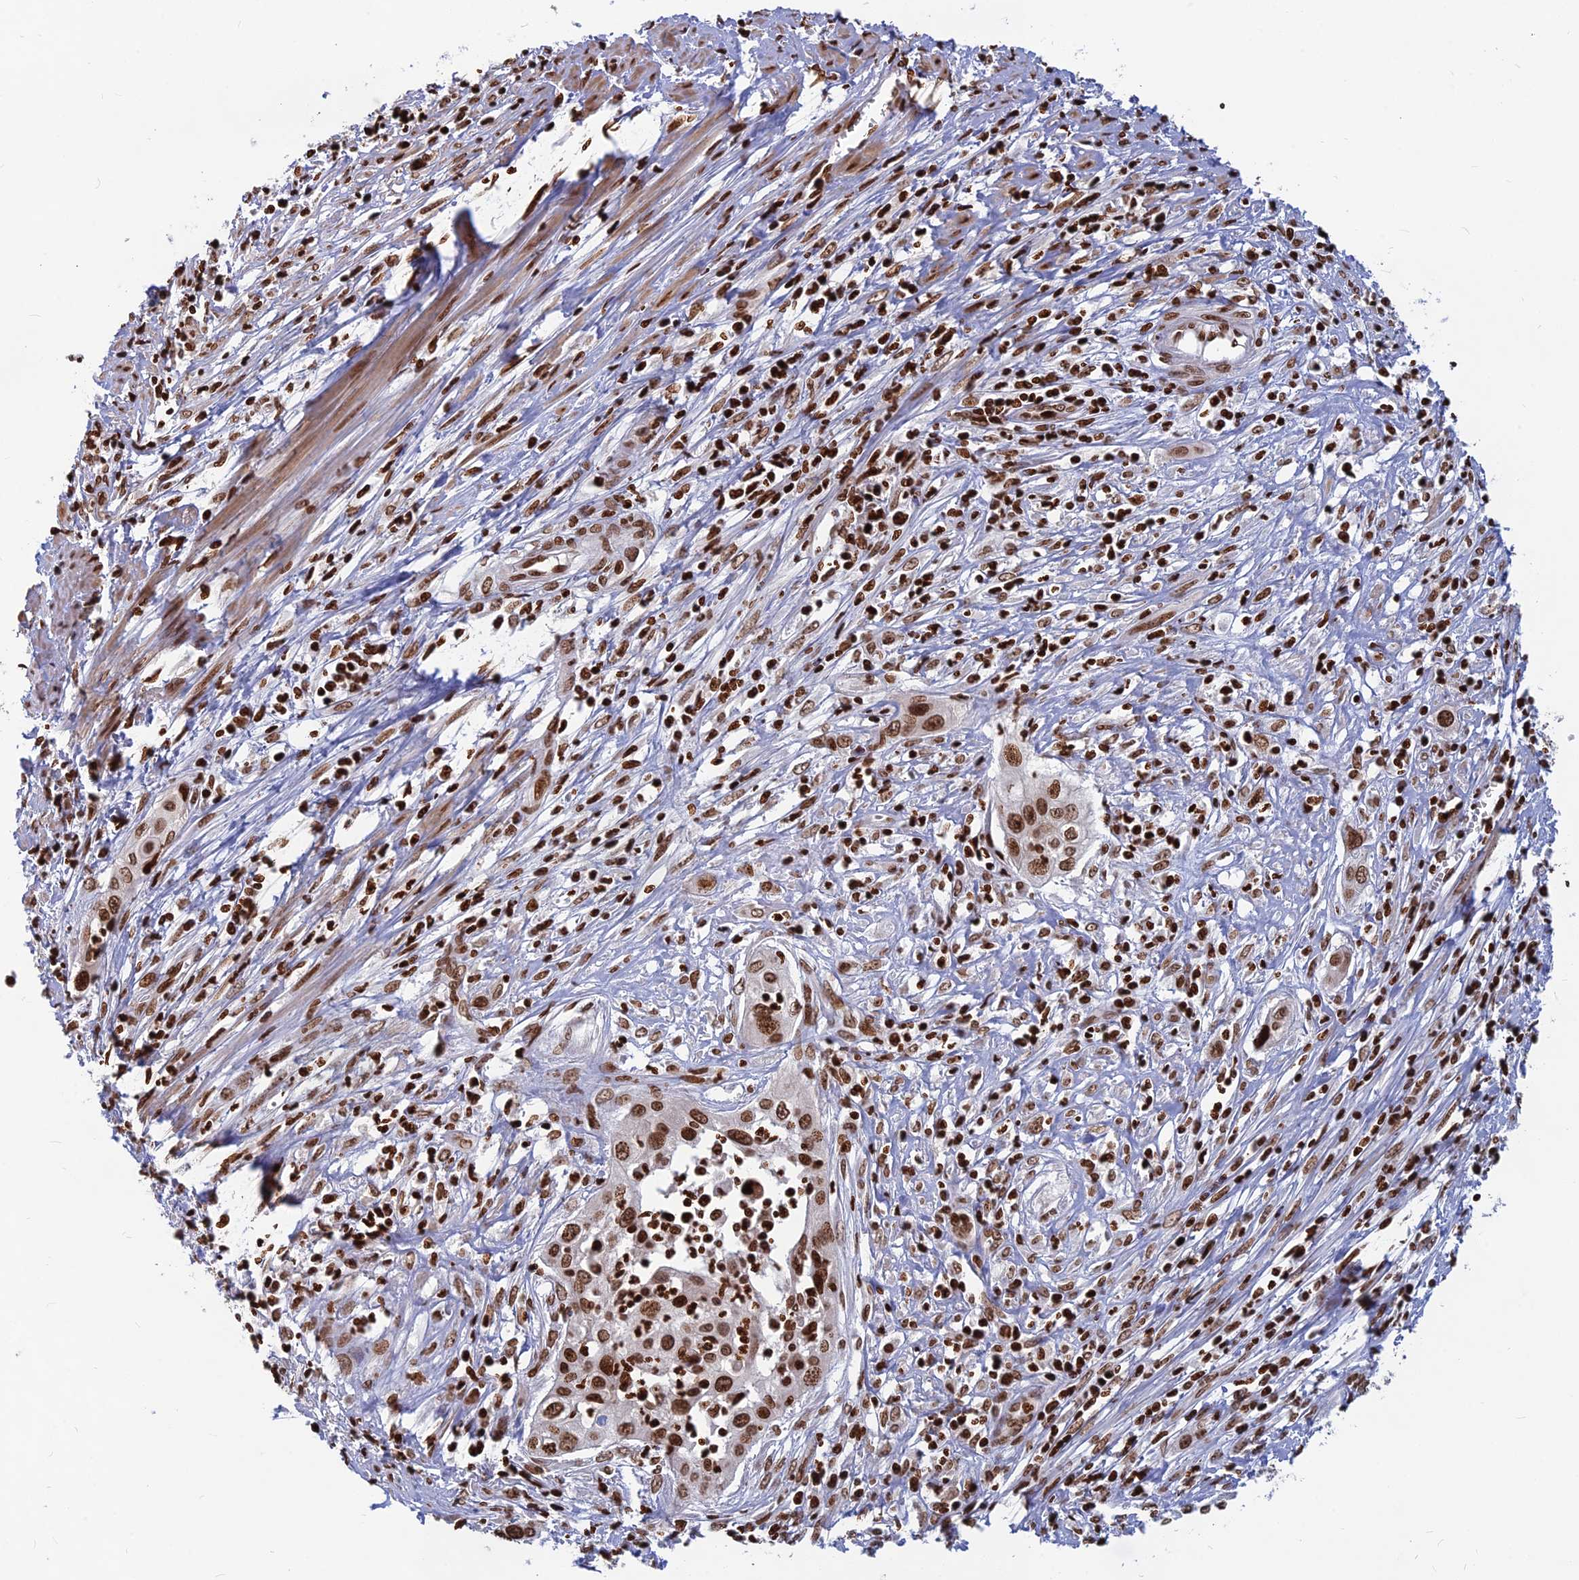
{"staining": {"intensity": "strong", "quantity": ">75%", "location": "nuclear"}, "tissue": "cervical cancer", "cell_type": "Tumor cells", "image_type": "cancer", "snomed": [{"axis": "morphology", "description": "Squamous cell carcinoma, NOS"}, {"axis": "topography", "description": "Cervix"}], "caption": "Immunohistochemical staining of human cervical cancer shows strong nuclear protein positivity in about >75% of tumor cells. The protein is shown in brown color, while the nuclei are stained blue.", "gene": "TET2", "patient": {"sex": "female", "age": 34}}